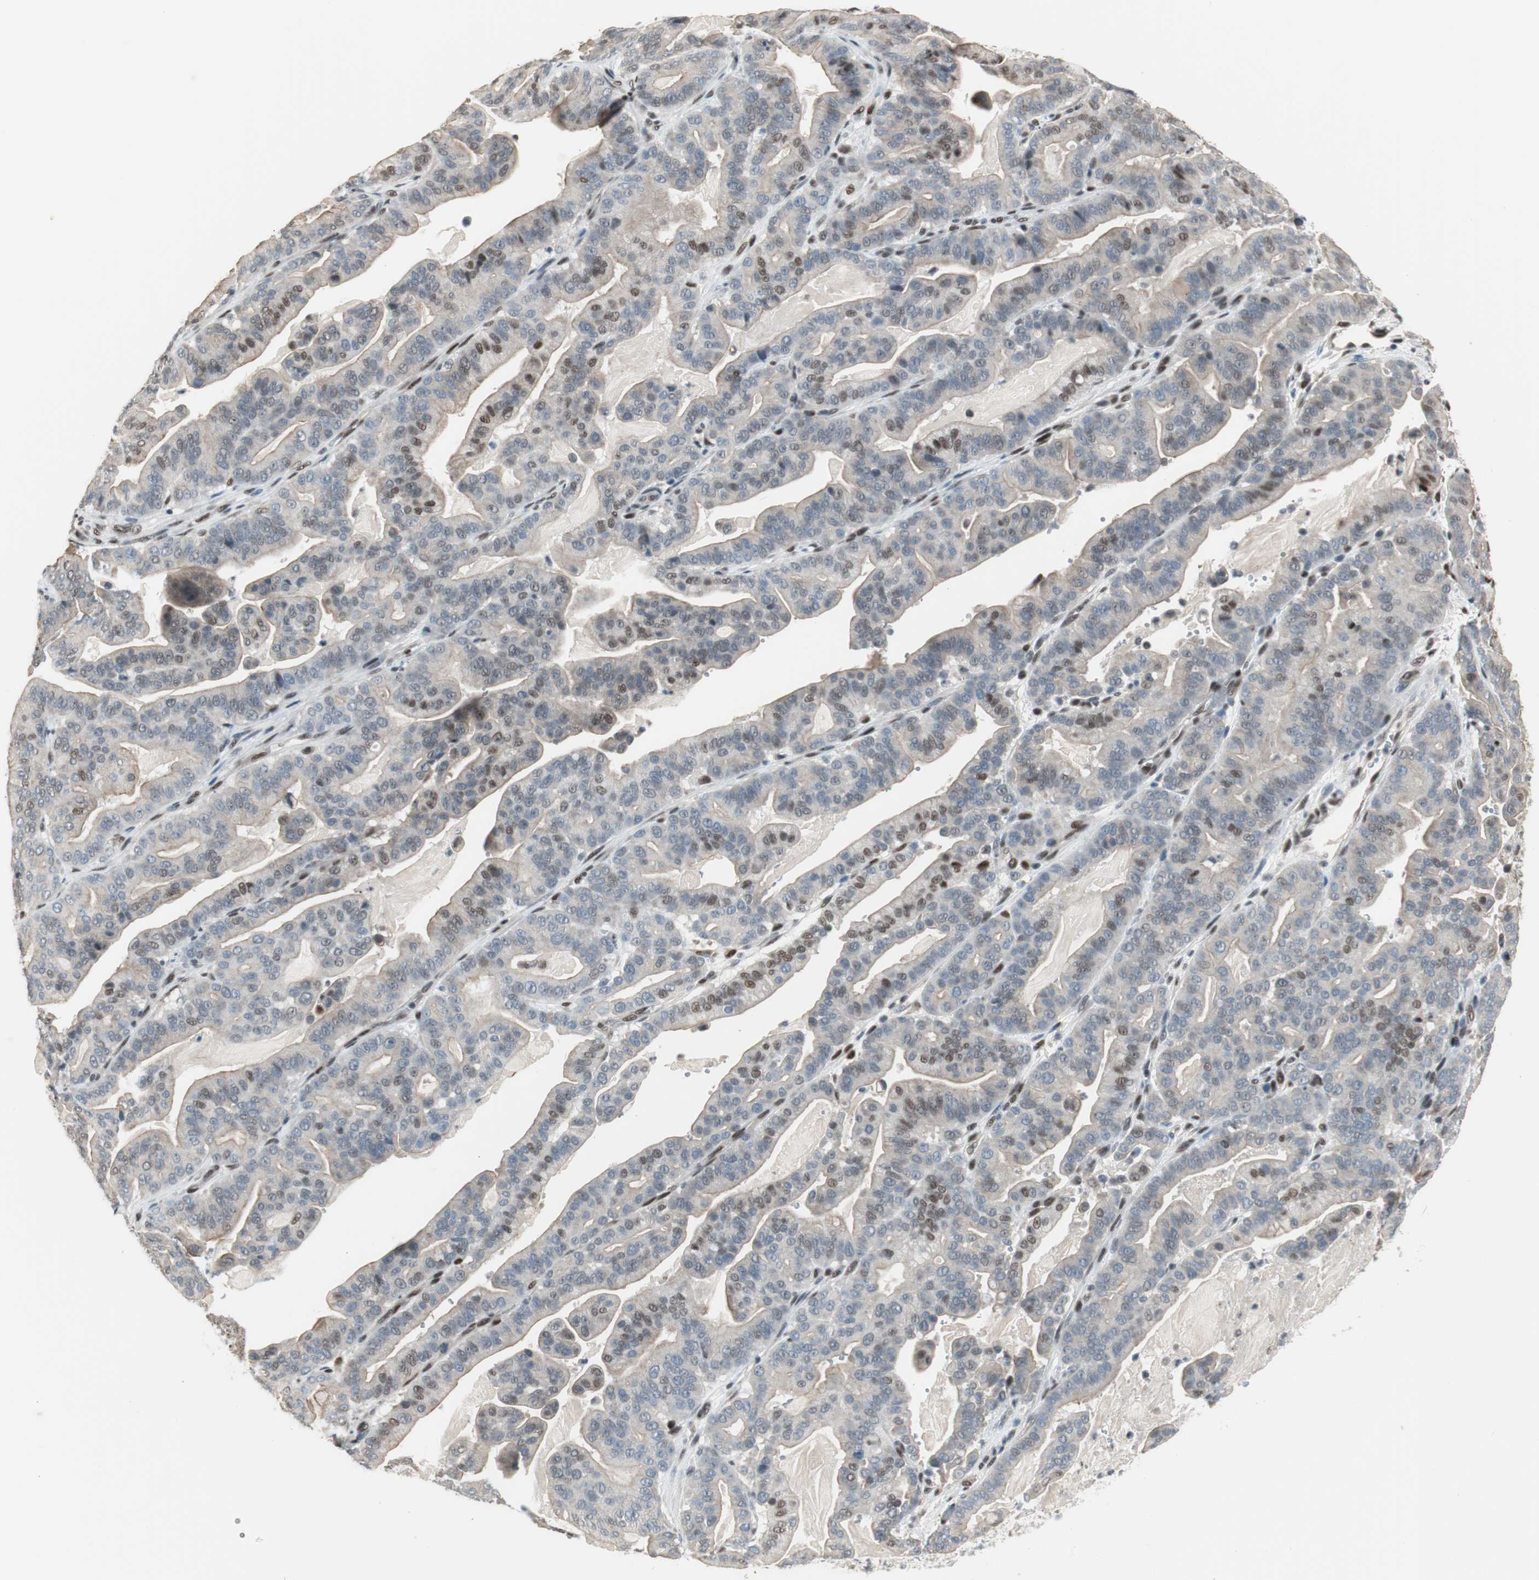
{"staining": {"intensity": "weak", "quantity": "25%-75%", "location": "cytoplasmic/membranous,nuclear"}, "tissue": "pancreatic cancer", "cell_type": "Tumor cells", "image_type": "cancer", "snomed": [{"axis": "morphology", "description": "Adenocarcinoma, NOS"}, {"axis": "topography", "description": "Pancreas"}], "caption": "Immunohistochemistry (IHC) micrograph of human pancreatic cancer (adenocarcinoma) stained for a protein (brown), which demonstrates low levels of weak cytoplasmic/membranous and nuclear staining in approximately 25%-75% of tumor cells.", "gene": "PML", "patient": {"sex": "male", "age": 63}}